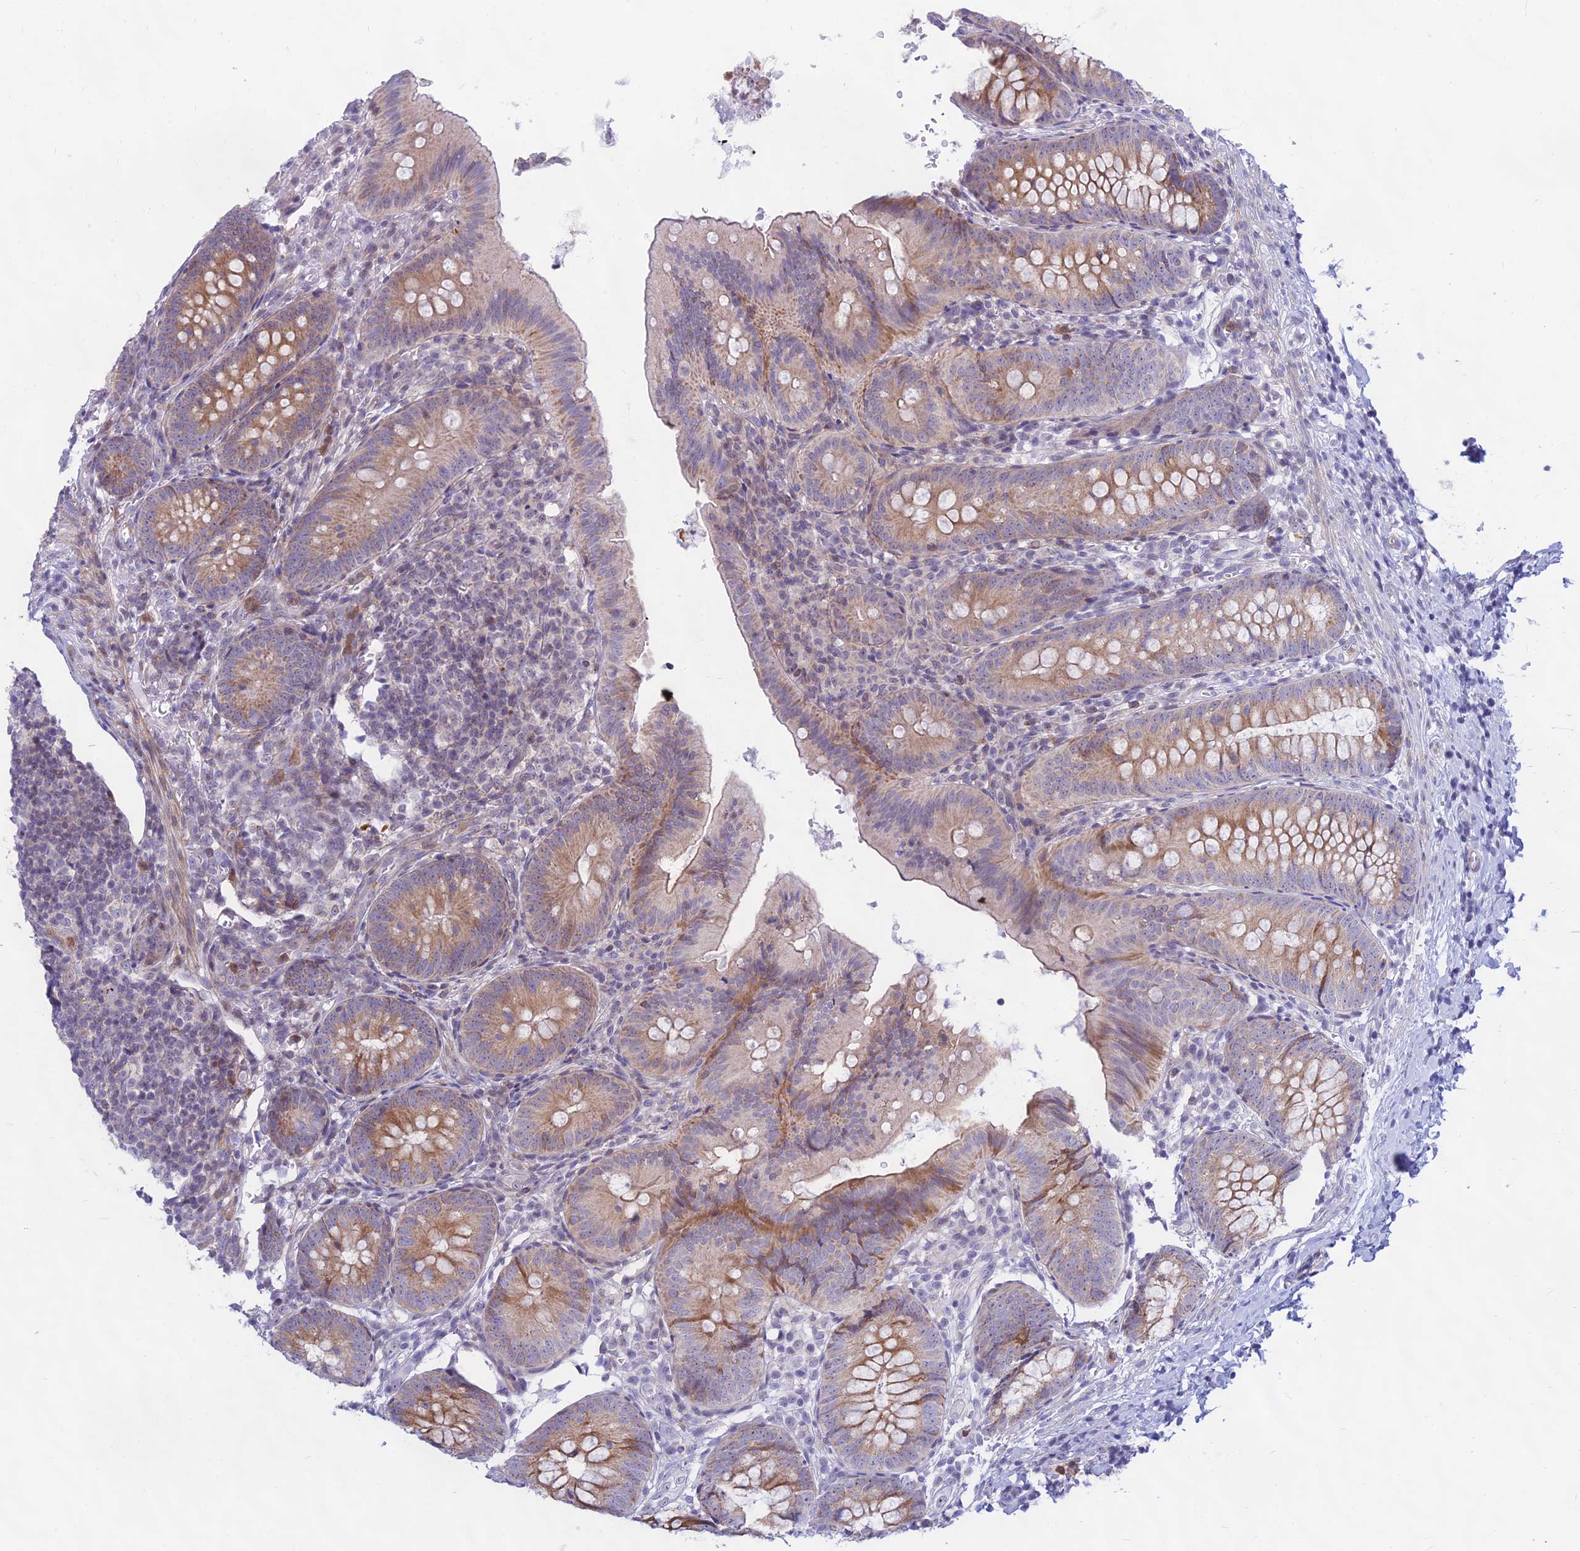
{"staining": {"intensity": "moderate", "quantity": "25%-75%", "location": "cytoplasmic/membranous"}, "tissue": "appendix", "cell_type": "Glandular cells", "image_type": "normal", "snomed": [{"axis": "morphology", "description": "Normal tissue, NOS"}, {"axis": "topography", "description": "Appendix"}], "caption": "IHC of unremarkable appendix reveals medium levels of moderate cytoplasmic/membranous staining in about 25%-75% of glandular cells. (brown staining indicates protein expression, while blue staining denotes nuclei).", "gene": "KRR1", "patient": {"sex": "male", "age": 1}}